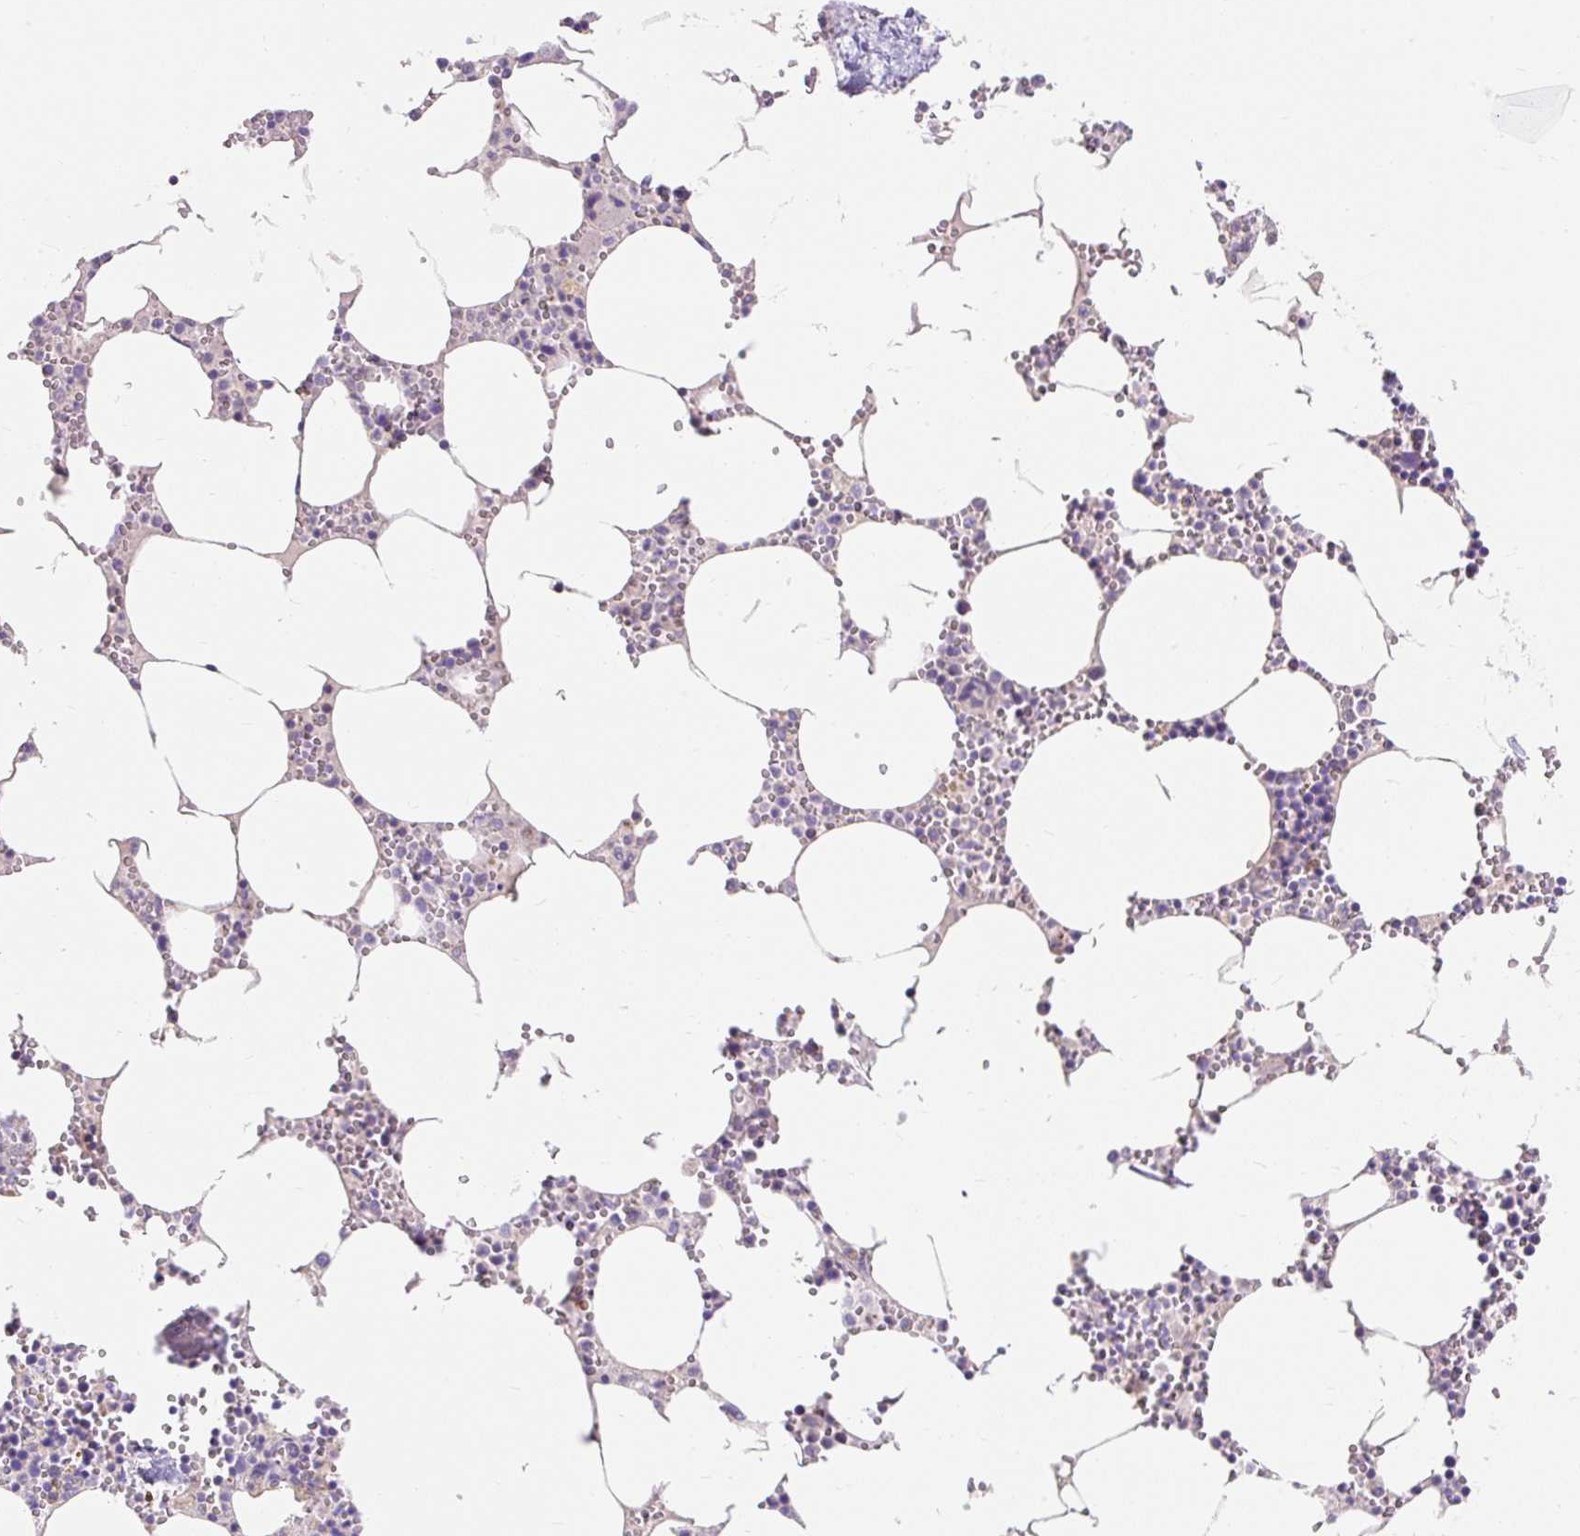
{"staining": {"intensity": "negative", "quantity": "none", "location": "none"}, "tissue": "bone marrow", "cell_type": "Hematopoietic cells", "image_type": "normal", "snomed": [{"axis": "morphology", "description": "Normal tissue, NOS"}, {"axis": "topography", "description": "Bone marrow"}], "caption": "An image of human bone marrow is negative for staining in hematopoietic cells.", "gene": "PMAIP1", "patient": {"sex": "male", "age": 54}}